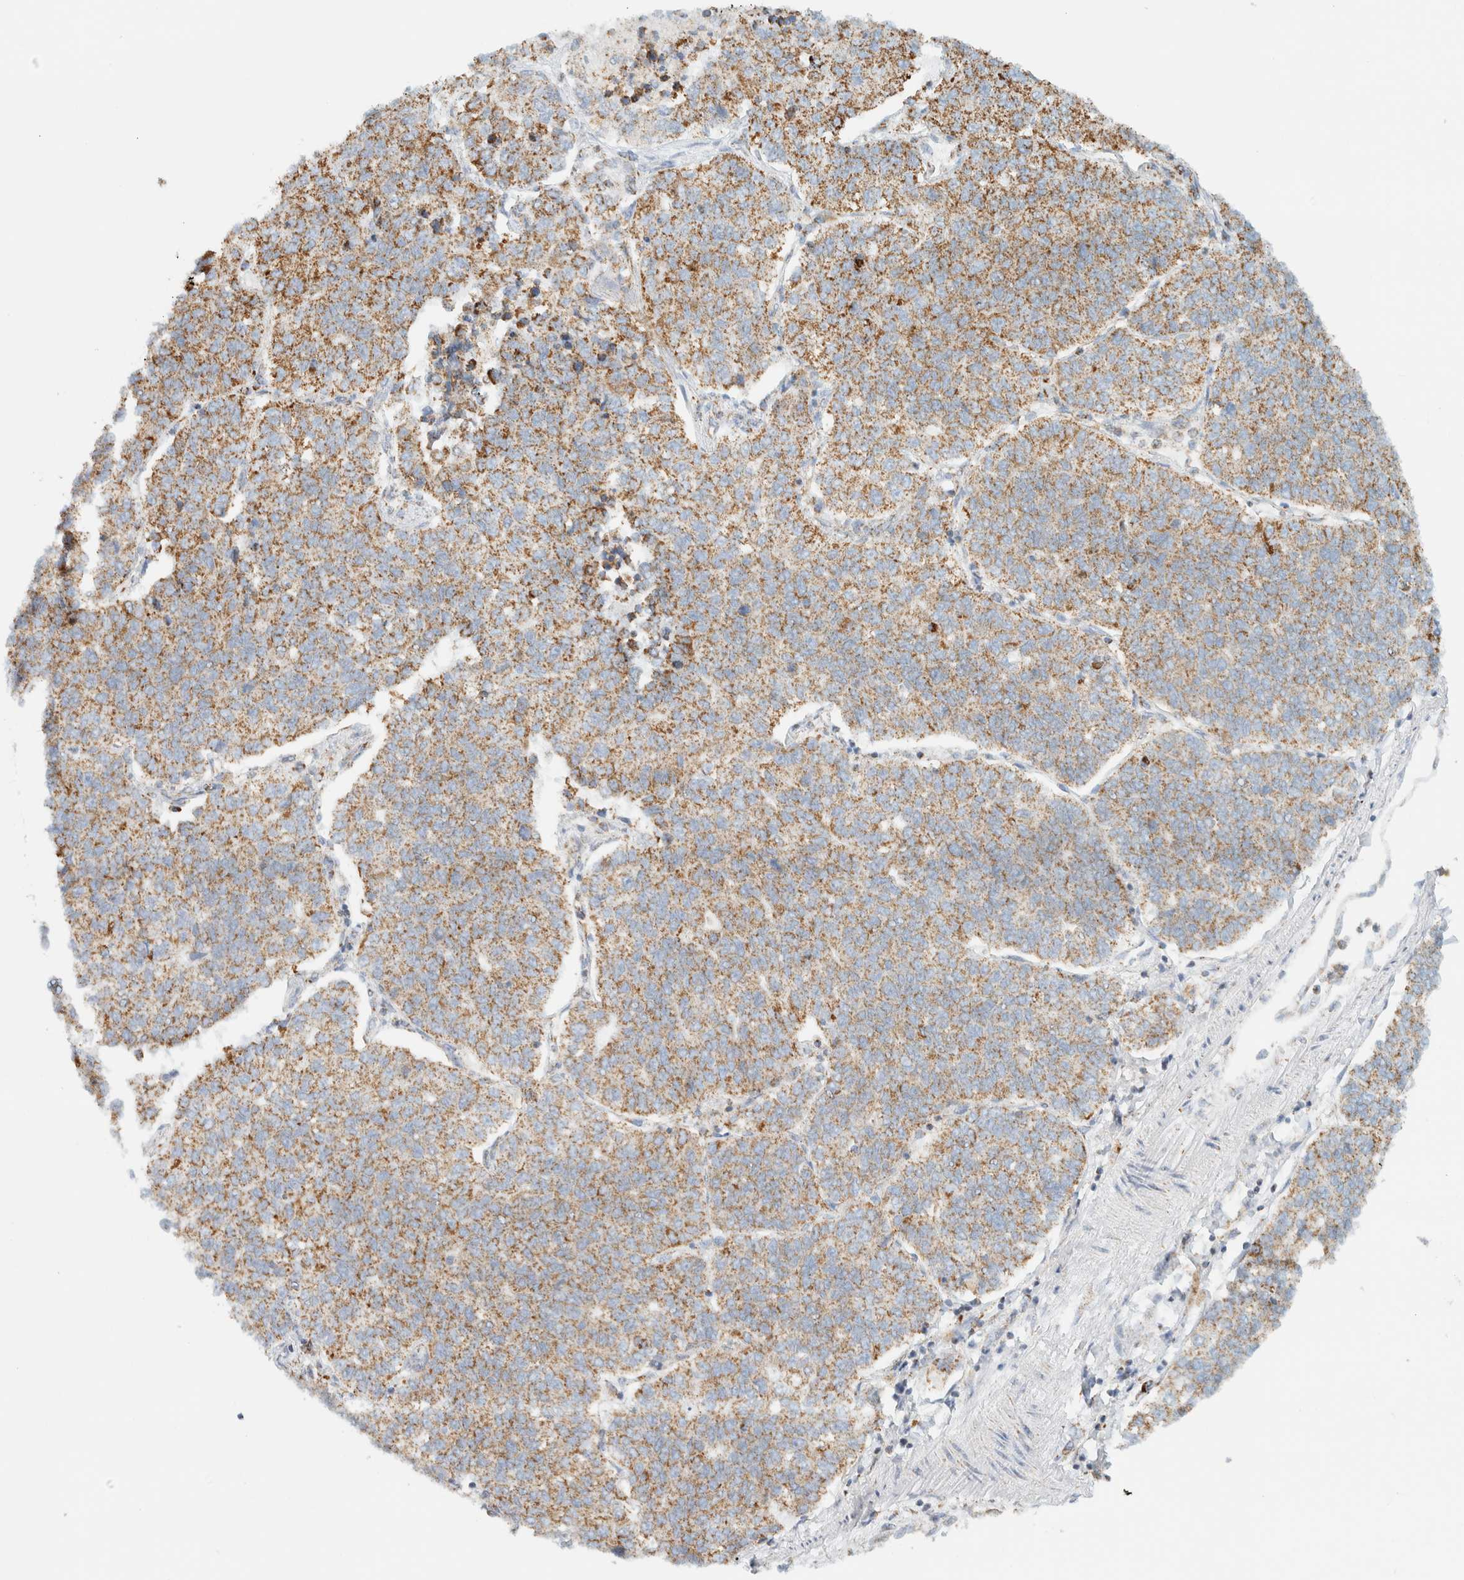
{"staining": {"intensity": "moderate", "quantity": ">75%", "location": "cytoplasmic/membranous"}, "tissue": "lung cancer", "cell_type": "Tumor cells", "image_type": "cancer", "snomed": [{"axis": "morphology", "description": "Adenocarcinoma, NOS"}, {"axis": "topography", "description": "Lung"}], "caption": "Lung cancer stained with DAB immunohistochemistry demonstrates medium levels of moderate cytoplasmic/membranous expression in approximately >75% of tumor cells.", "gene": "KIFAP3", "patient": {"sex": "male", "age": 49}}